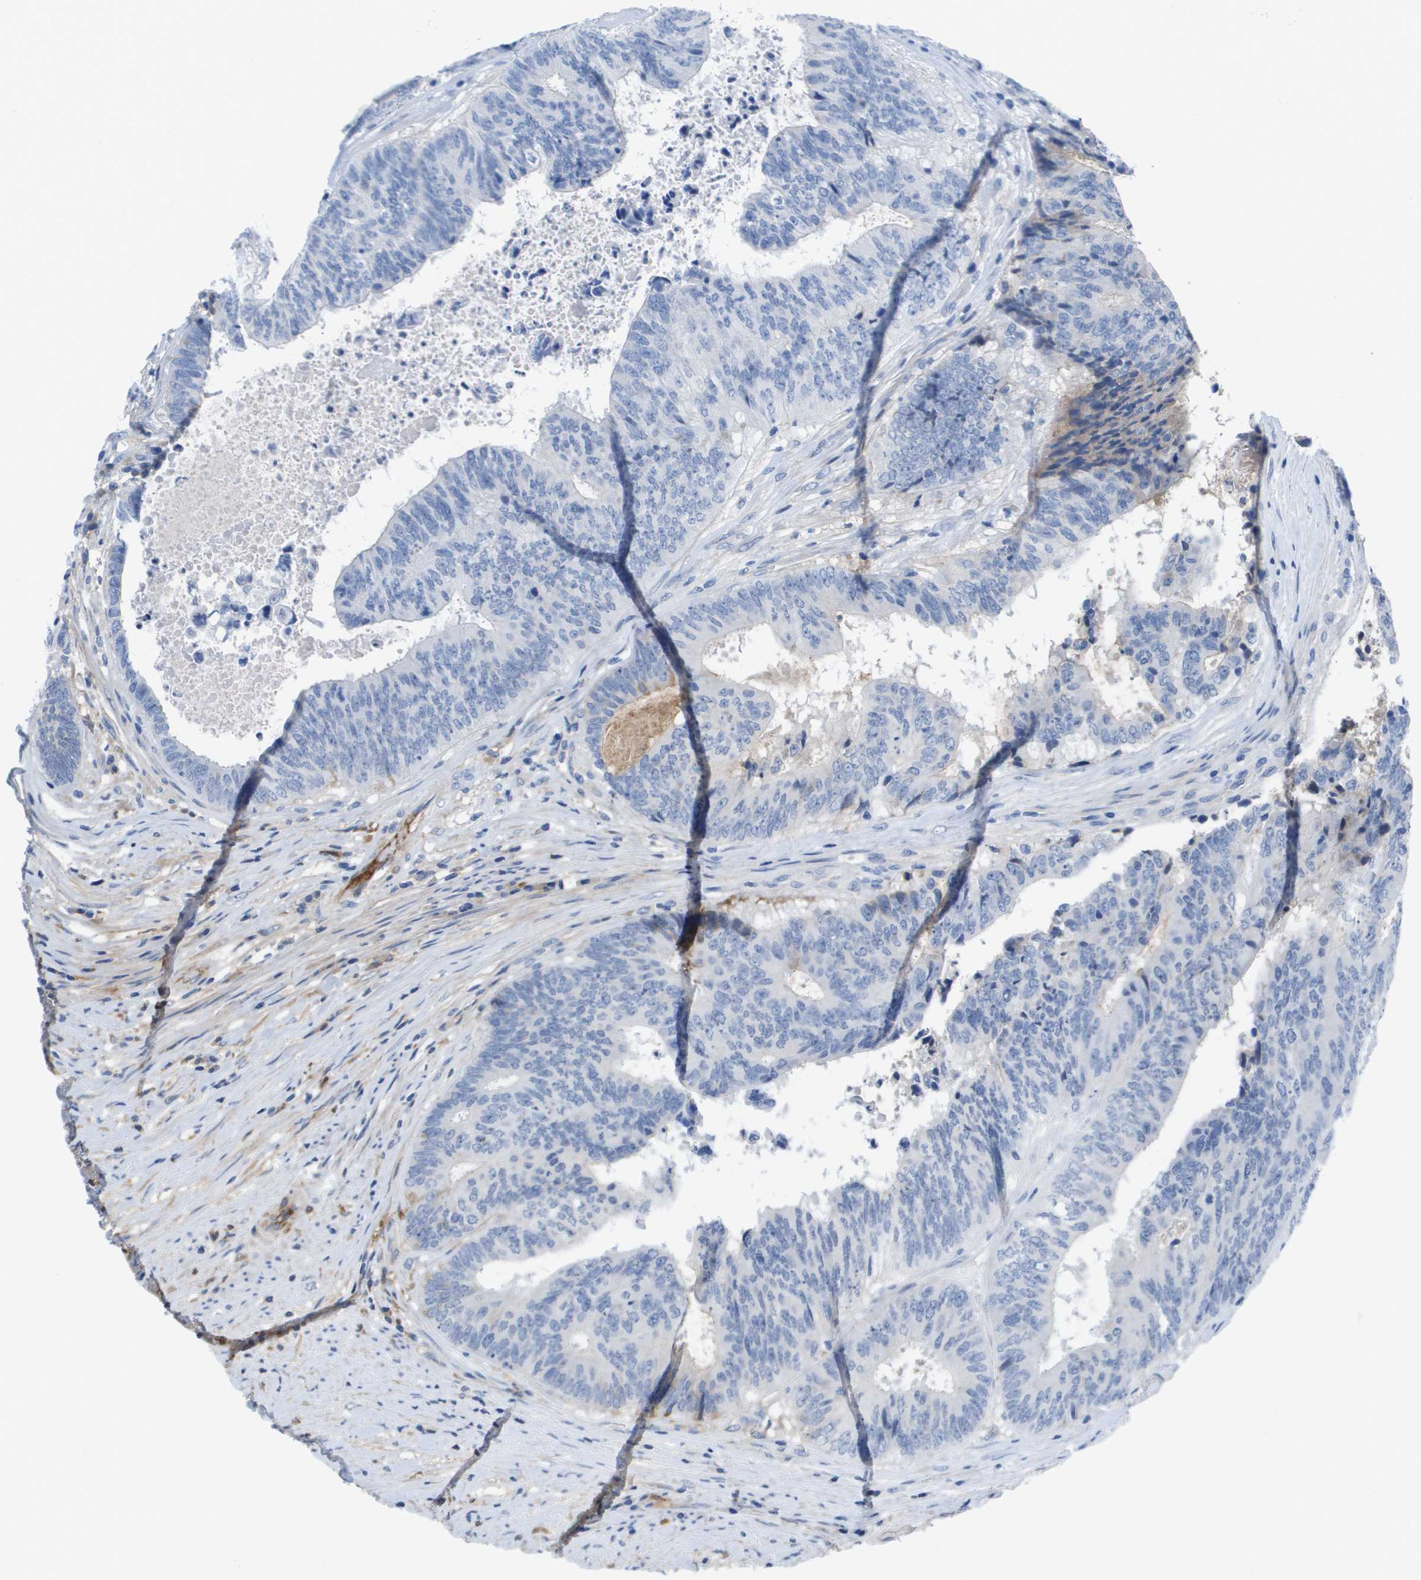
{"staining": {"intensity": "negative", "quantity": "none", "location": "none"}, "tissue": "colorectal cancer", "cell_type": "Tumor cells", "image_type": "cancer", "snomed": [{"axis": "morphology", "description": "Adenocarcinoma, NOS"}, {"axis": "topography", "description": "Rectum"}], "caption": "A high-resolution histopathology image shows immunohistochemistry (IHC) staining of colorectal cancer, which shows no significant staining in tumor cells.", "gene": "APOA1", "patient": {"sex": "male", "age": 72}}